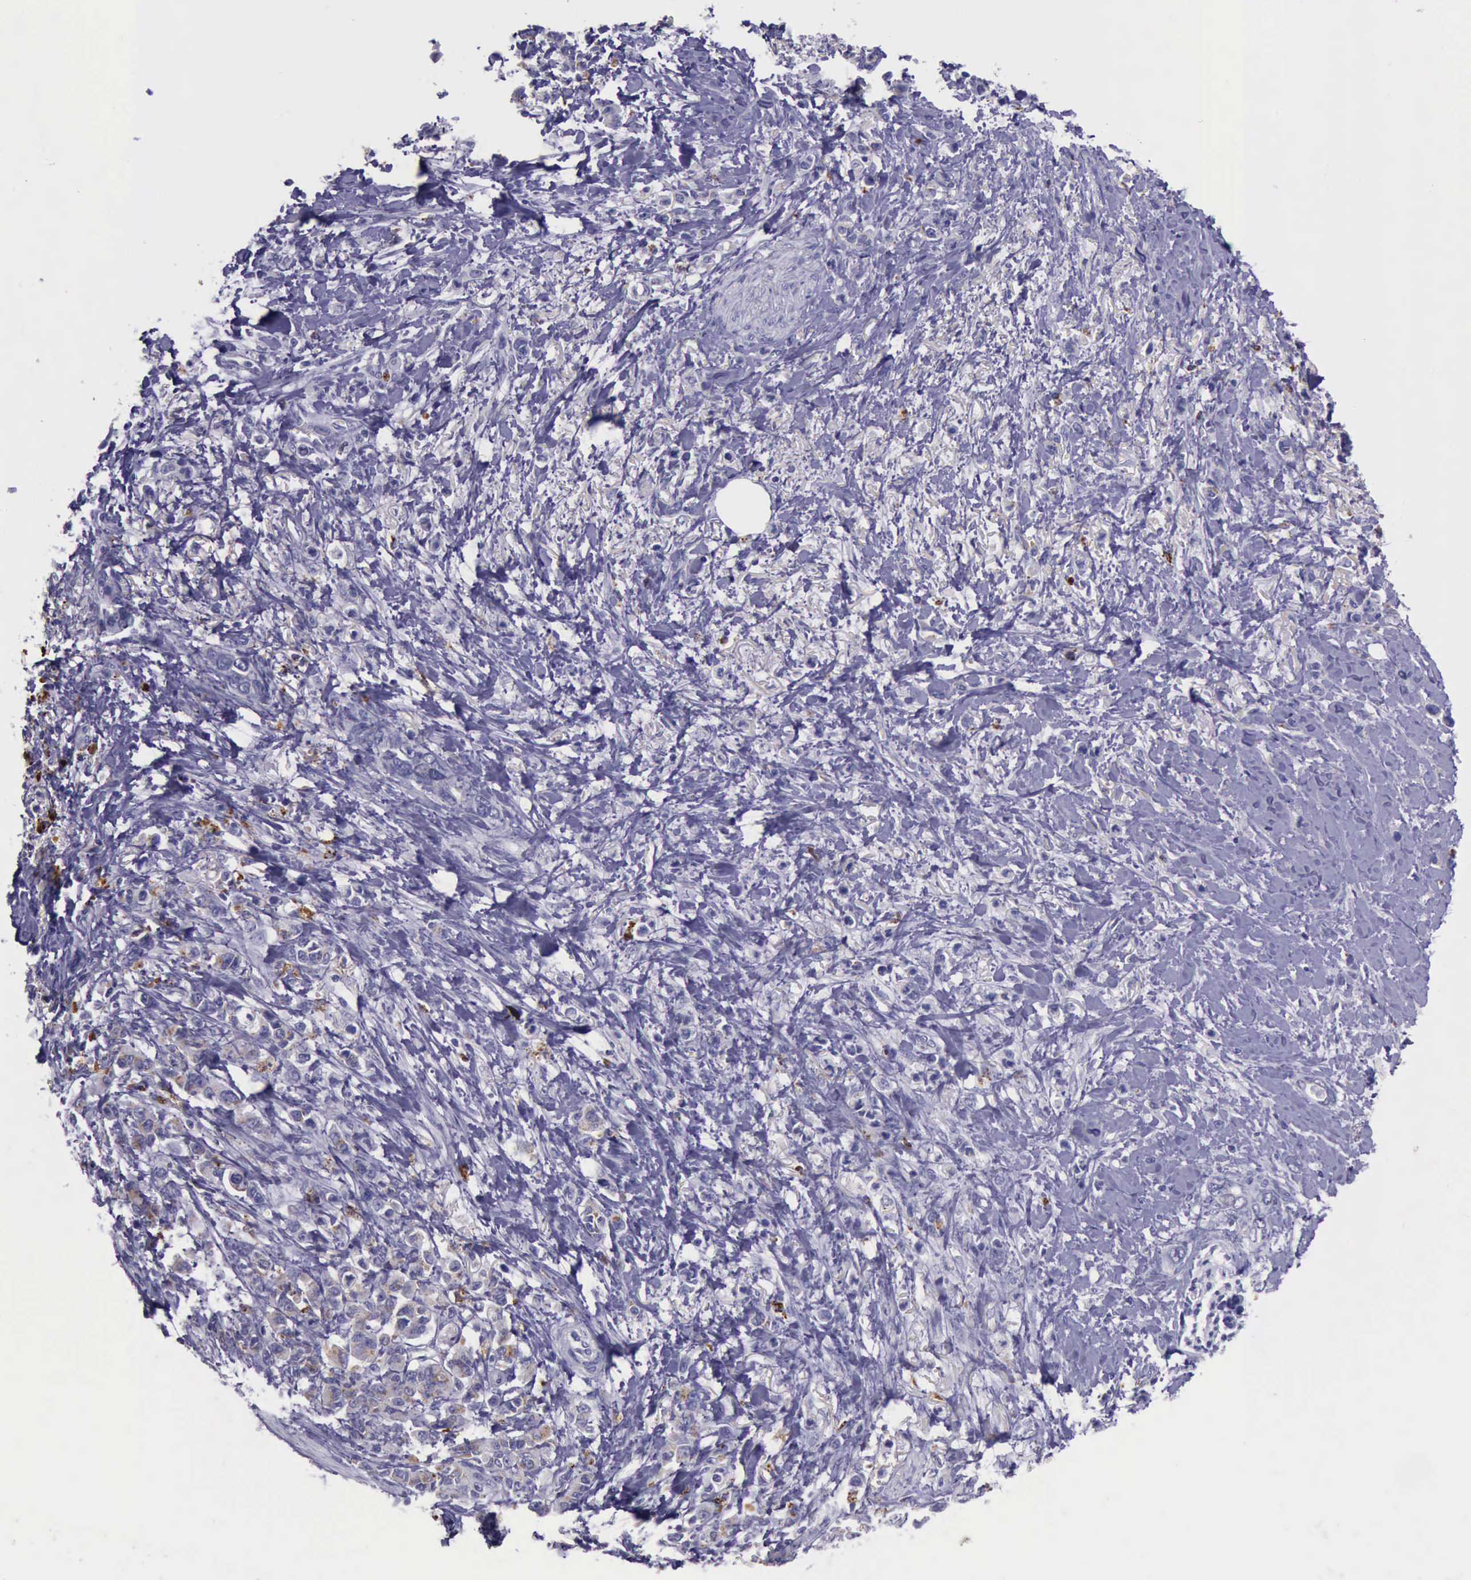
{"staining": {"intensity": "weak", "quantity": "25%-75%", "location": "cytoplasmic/membranous"}, "tissue": "stomach cancer", "cell_type": "Tumor cells", "image_type": "cancer", "snomed": [{"axis": "morphology", "description": "Adenocarcinoma, NOS"}, {"axis": "topography", "description": "Stomach"}], "caption": "DAB immunohistochemical staining of stomach adenocarcinoma displays weak cytoplasmic/membranous protein staining in approximately 25%-75% of tumor cells.", "gene": "GLA", "patient": {"sex": "male", "age": 78}}